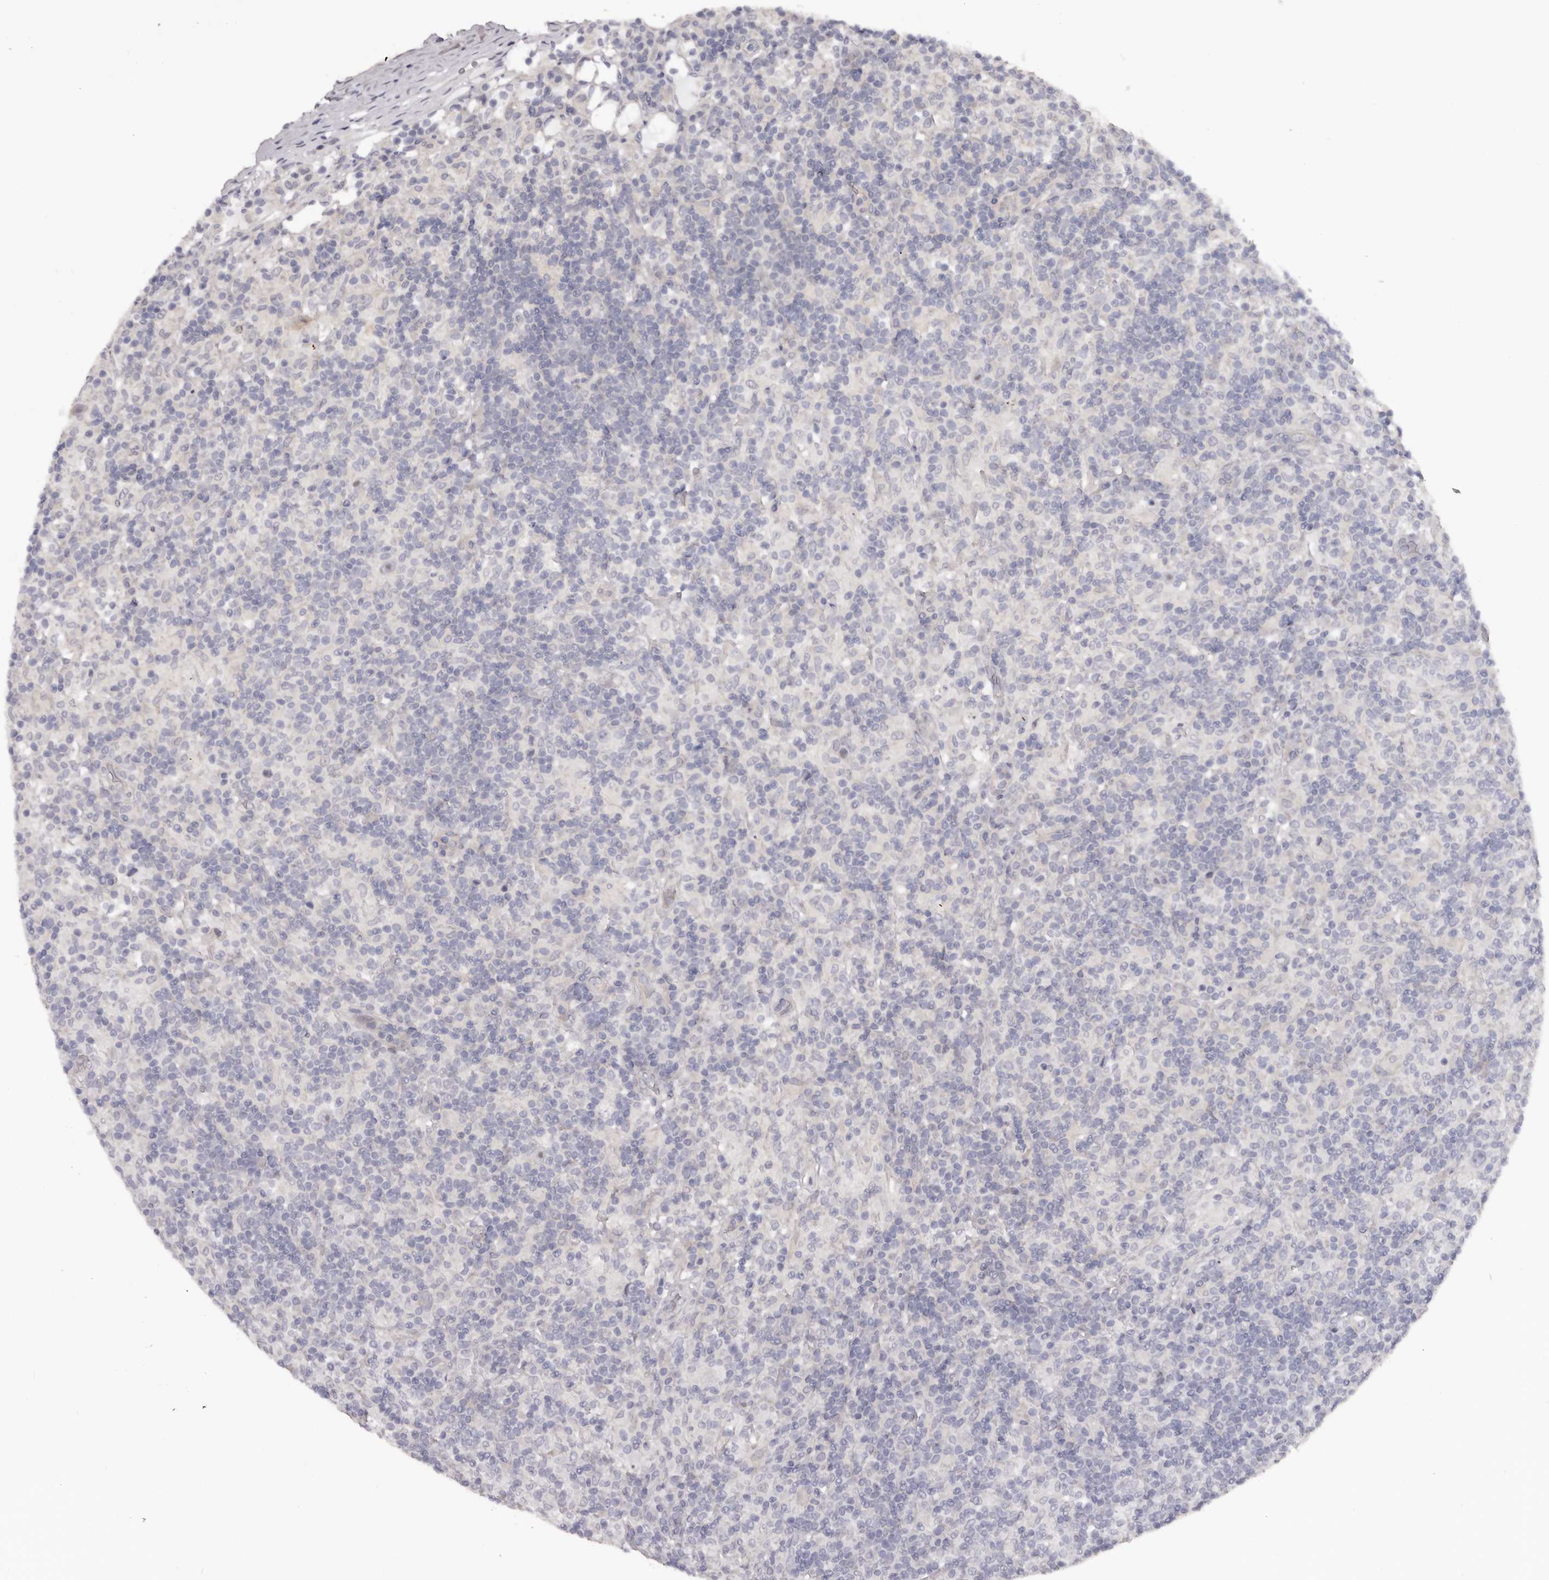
{"staining": {"intensity": "negative", "quantity": "none", "location": "none"}, "tissue": "lymphoma", "cell_type": "Tumor cells", "image_type": "cancer", "snomed": [{"axis": "morphology", "description": "Hodgkin's disease, NOS"}, {"axis": "topography", "description": "Lymph node"}], "caption": "IHC image of lymphoma stained for a protein (brown), which shows no positivity in tumor cells.", "gene": "NOL12", "patient": {"sex": "male", "age": 70}}